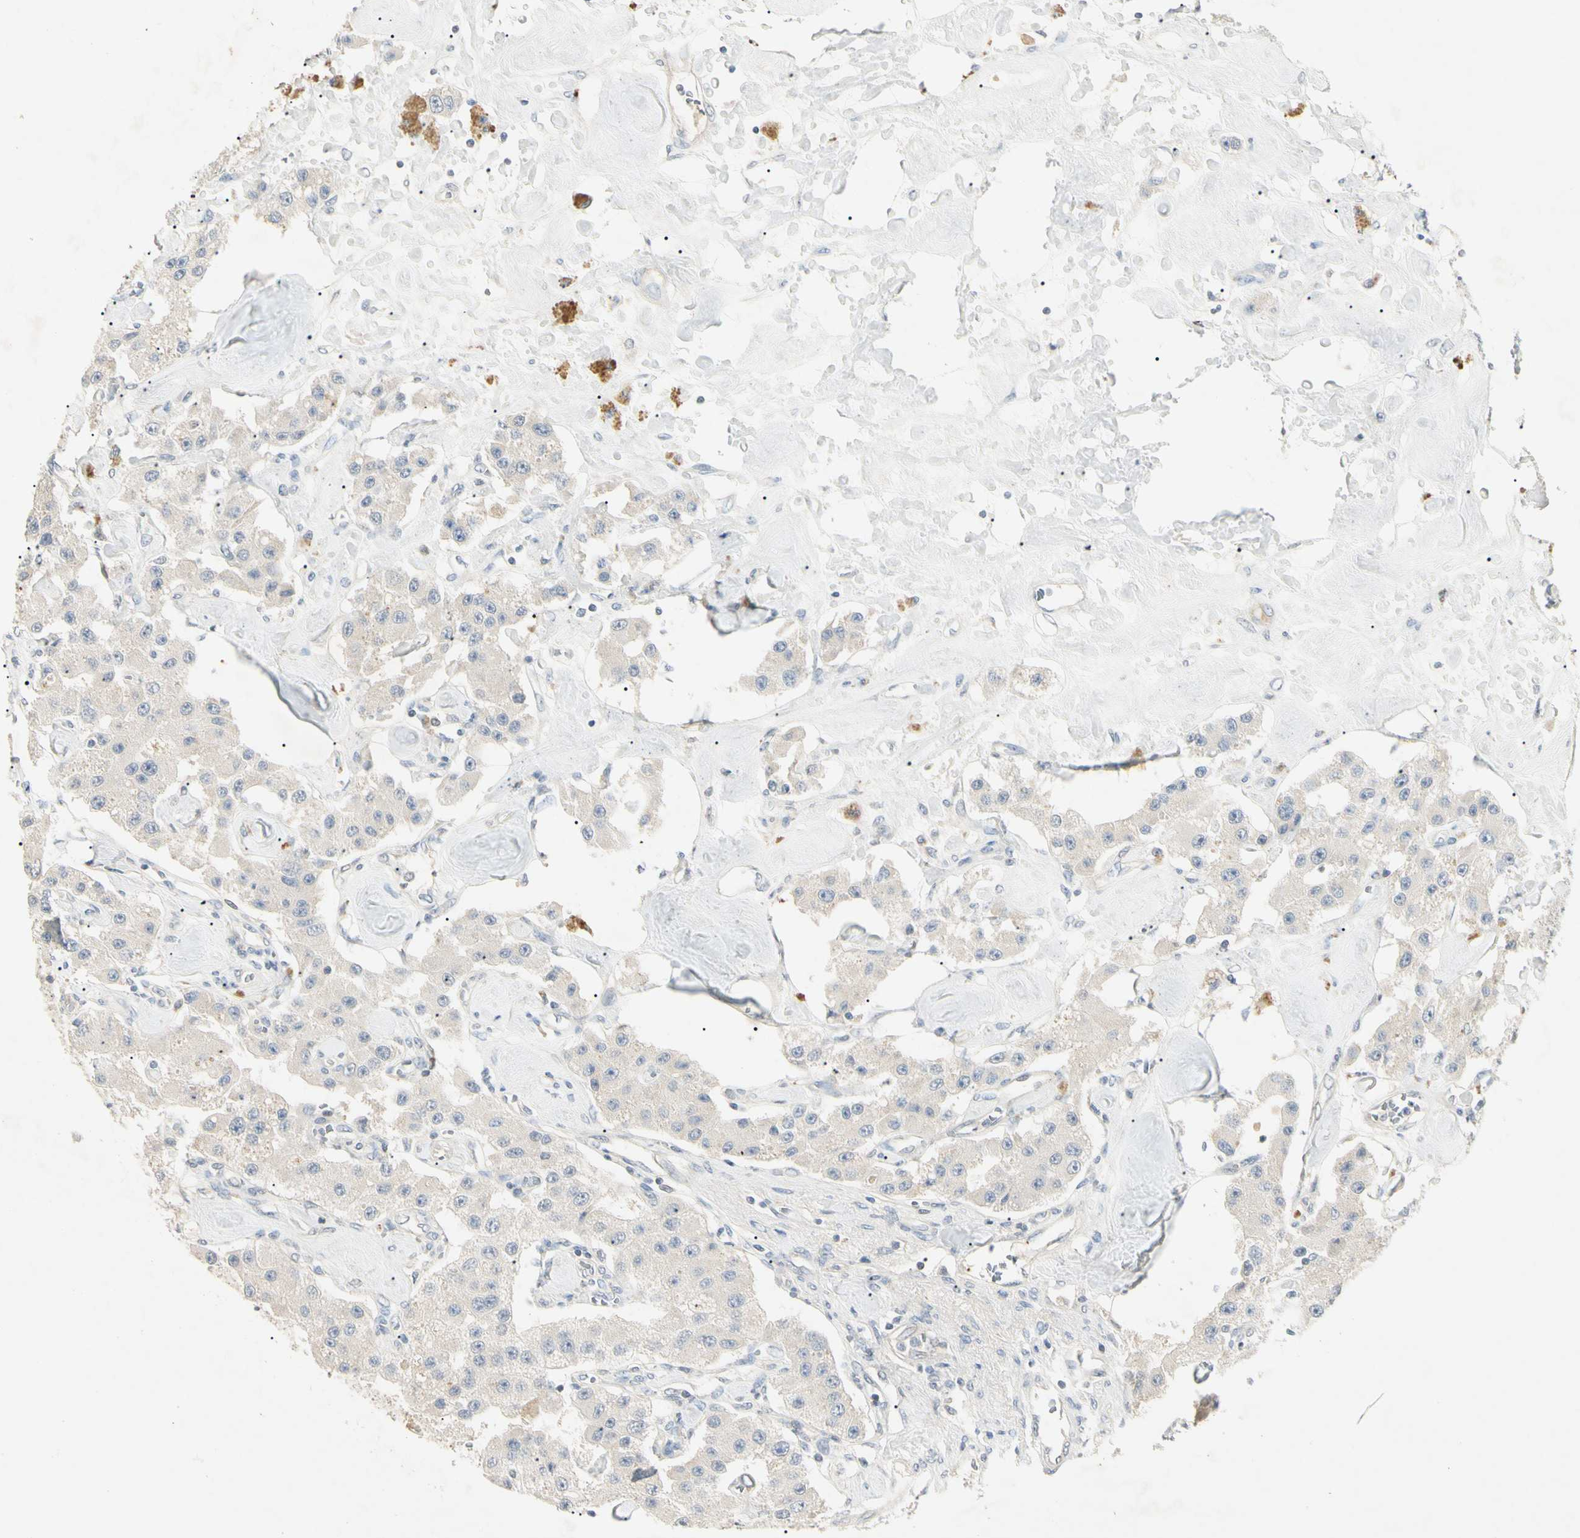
{"staining": {"intensity": "negative", "quantity": "none", "location": "none"}, "tissue": "carcinoid", "cell_type": "Tumor cells", "image_type": "cancer", "snomed": [{"axis": "morphology", "description": "Carcinoid, malignant, NOS"}, {"axis": "topography", "description": "Pancreas"}], "caption": "Tumor cells show no significant staining in carcinoid (malignant). (DAB (3,3'-diaminobenzidine) immunohistochemistry (IHC) visualized using brightfield microscopy, high magnification).", "gene": "PRSS21", "patient": {"sex": "male", "age": 41}}